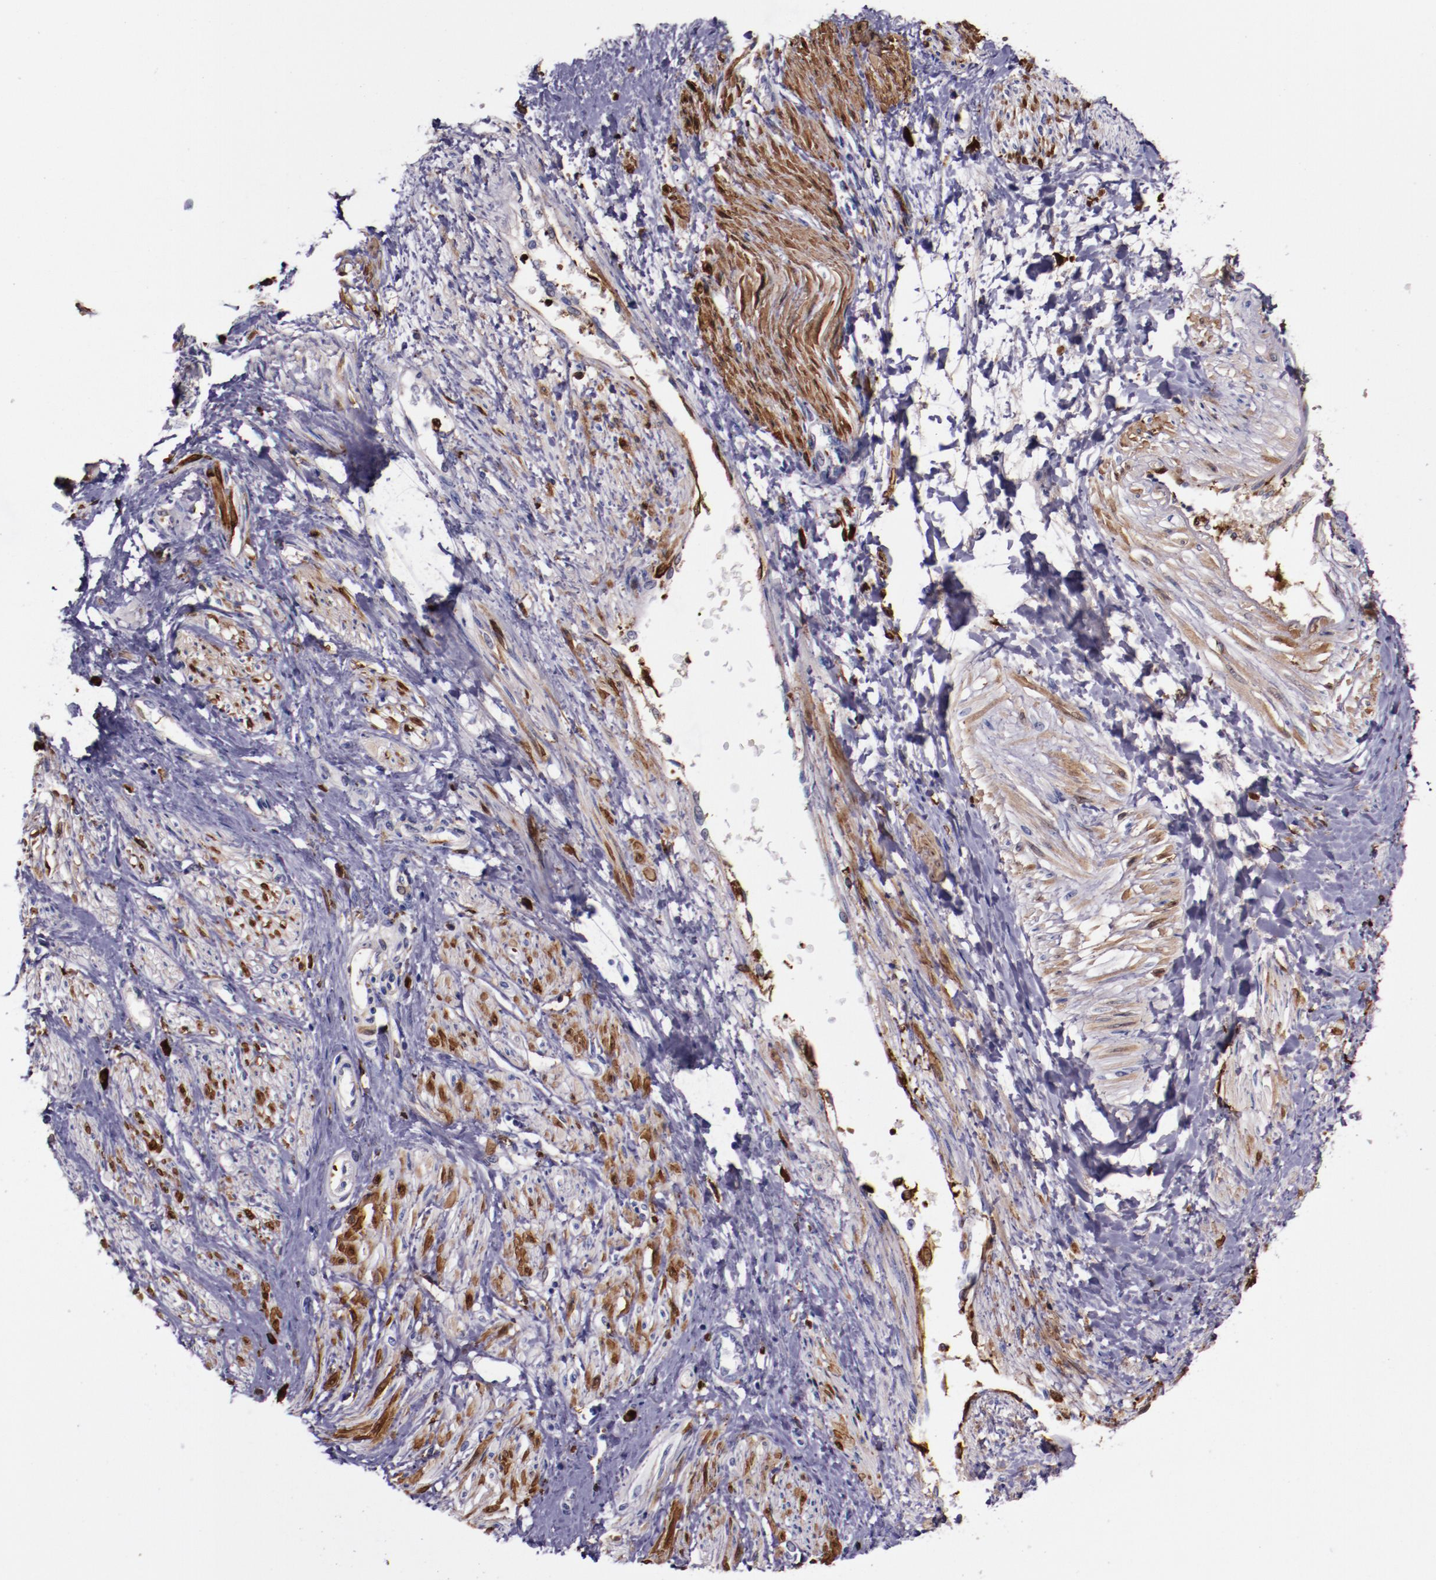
{"staining": {"intensity": "moderate", "quantity": "<25%", "location": "cytoplasmic/membranous"}, "tissue": "smooth muscle", "cell_type": "Smooth muscle cells", "image_type": "normal", "snomed": [{"axis": "morphology", "description": "Normal tissue, NOS"}, {"axis": "topography", "description": "Smooth muscle"}, {"axis": "topography", "description": "Uterus"}], "caption": "An IHC image of benign tissue is shown. Protein staining in brown highlights moderate cytoplasmic/membranous positivity in smooth muscle within smooth muscle cells.", "gene": "APOH", "patient": {"sex": "female", "age": 39}}